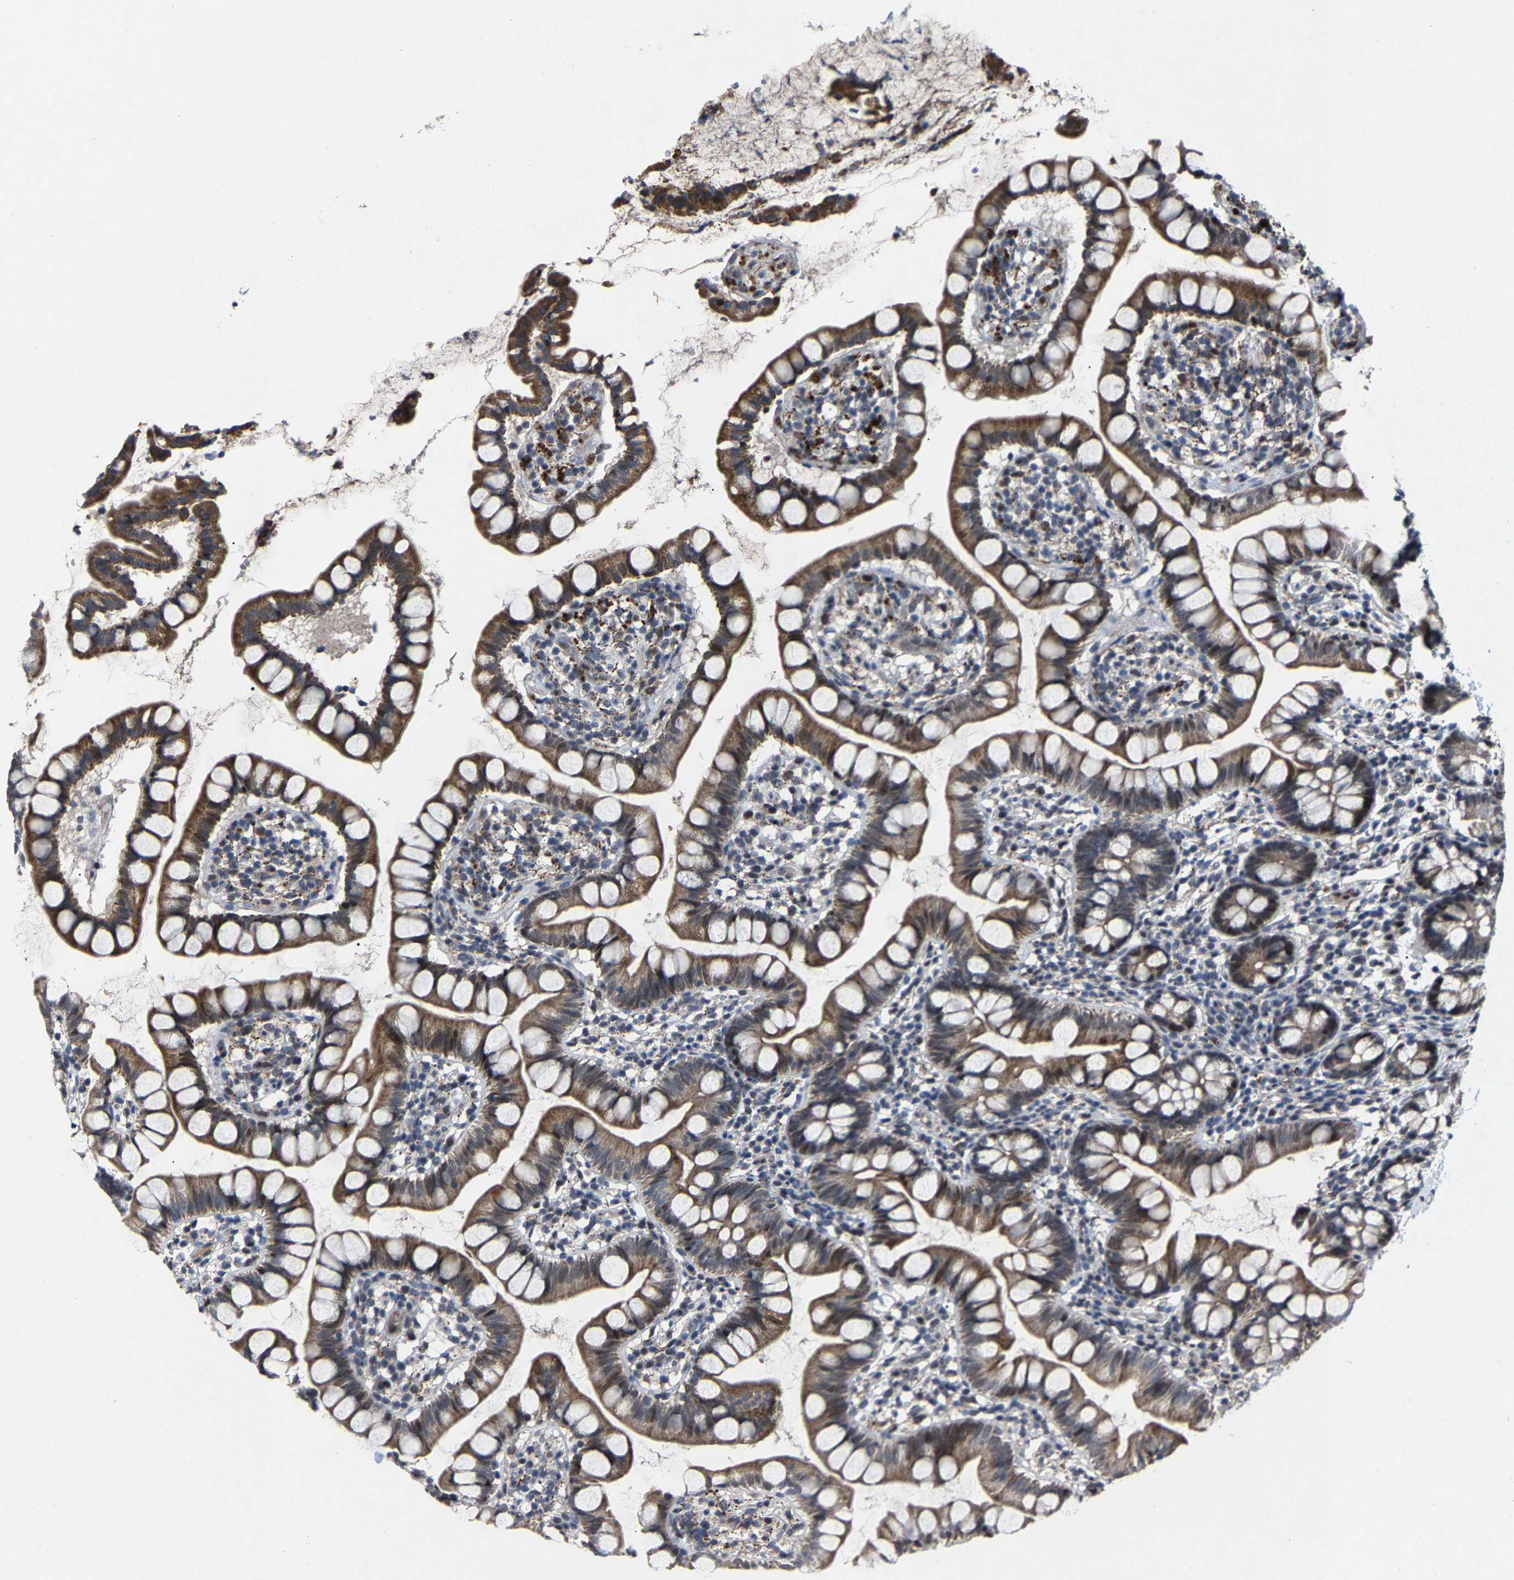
{"staining": {"intensity": "moderate", "quantity": ">75%", "location": "cytoplasmic/membranous"}, "tissue": "small intestine", "cell_type": "Glandular cells", "image_type": "normal", "snomed": [{"axis": "morphology", "description": "Normal tissue, NOS"}, {"axis": "topography", "description": "Small intestine"}], "caption": "A brown stain shows moderate cytoplasmic/membranous expression of a protein in glandular cells of normal human small intestine.", "gene": "LSM8", "patient": {"sex": "female", "age": 84}}